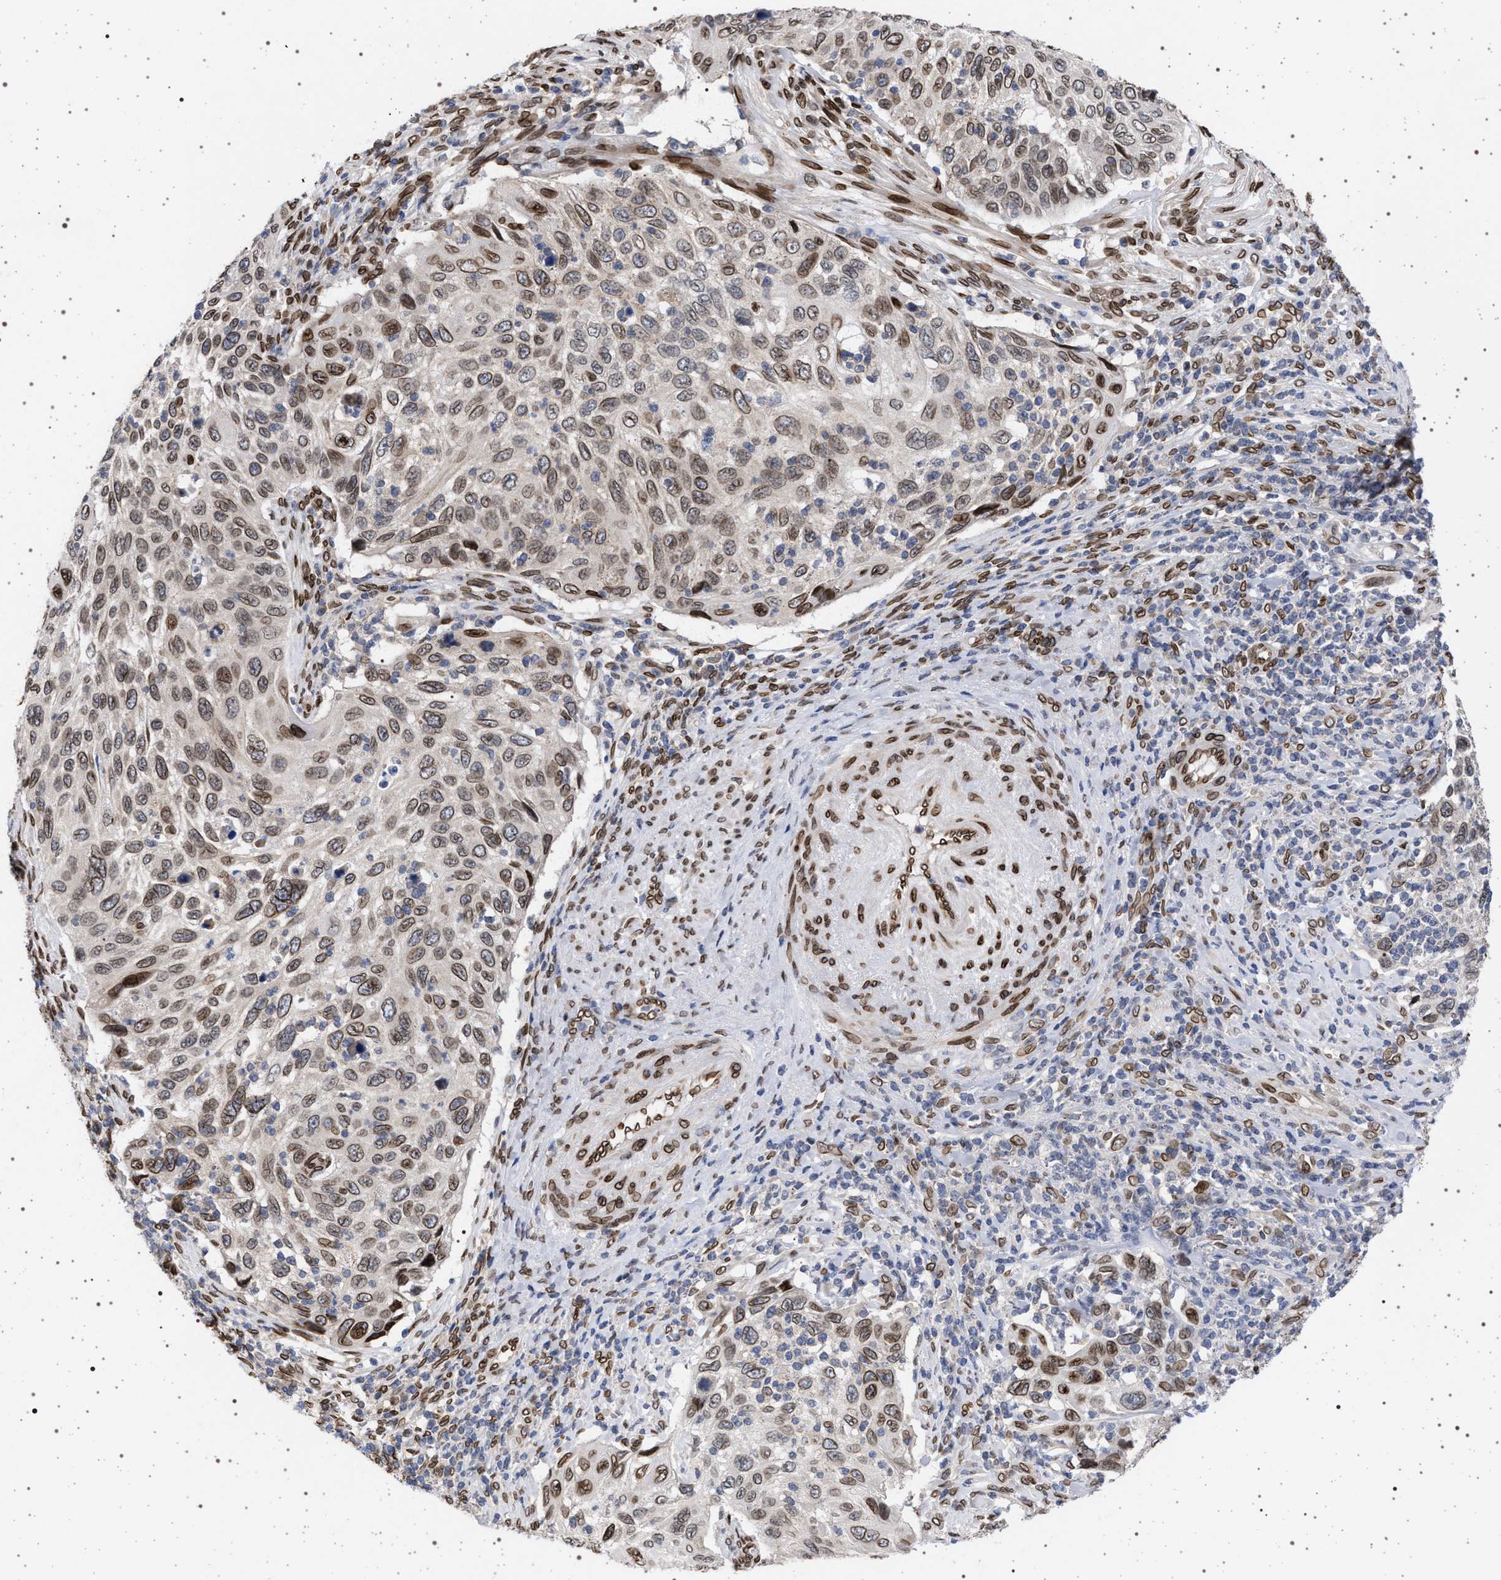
{"staining": {"intensity": "moderate", "quantity": ">75%", "location": "cytoplasmic/membranous,nuclear"}, "tissue": "cervical cancer", "cell_type": "Tumor cells", "image_type": "cancer", "snomed": [{"axis": "morphology", "description": "Squamous cell carcinoma, NOS"}, {"axis": "topography", "description": "Cervix"}], "caption": "There is medium levels of moderate cytoplasmic/membranous and nuclear positivity in tumor cells of cervical cancer, as demonstrated by immunohistochemical staining (brown color).", "gene": "ING2", "patient": {"sex": "female", "age": 70}}